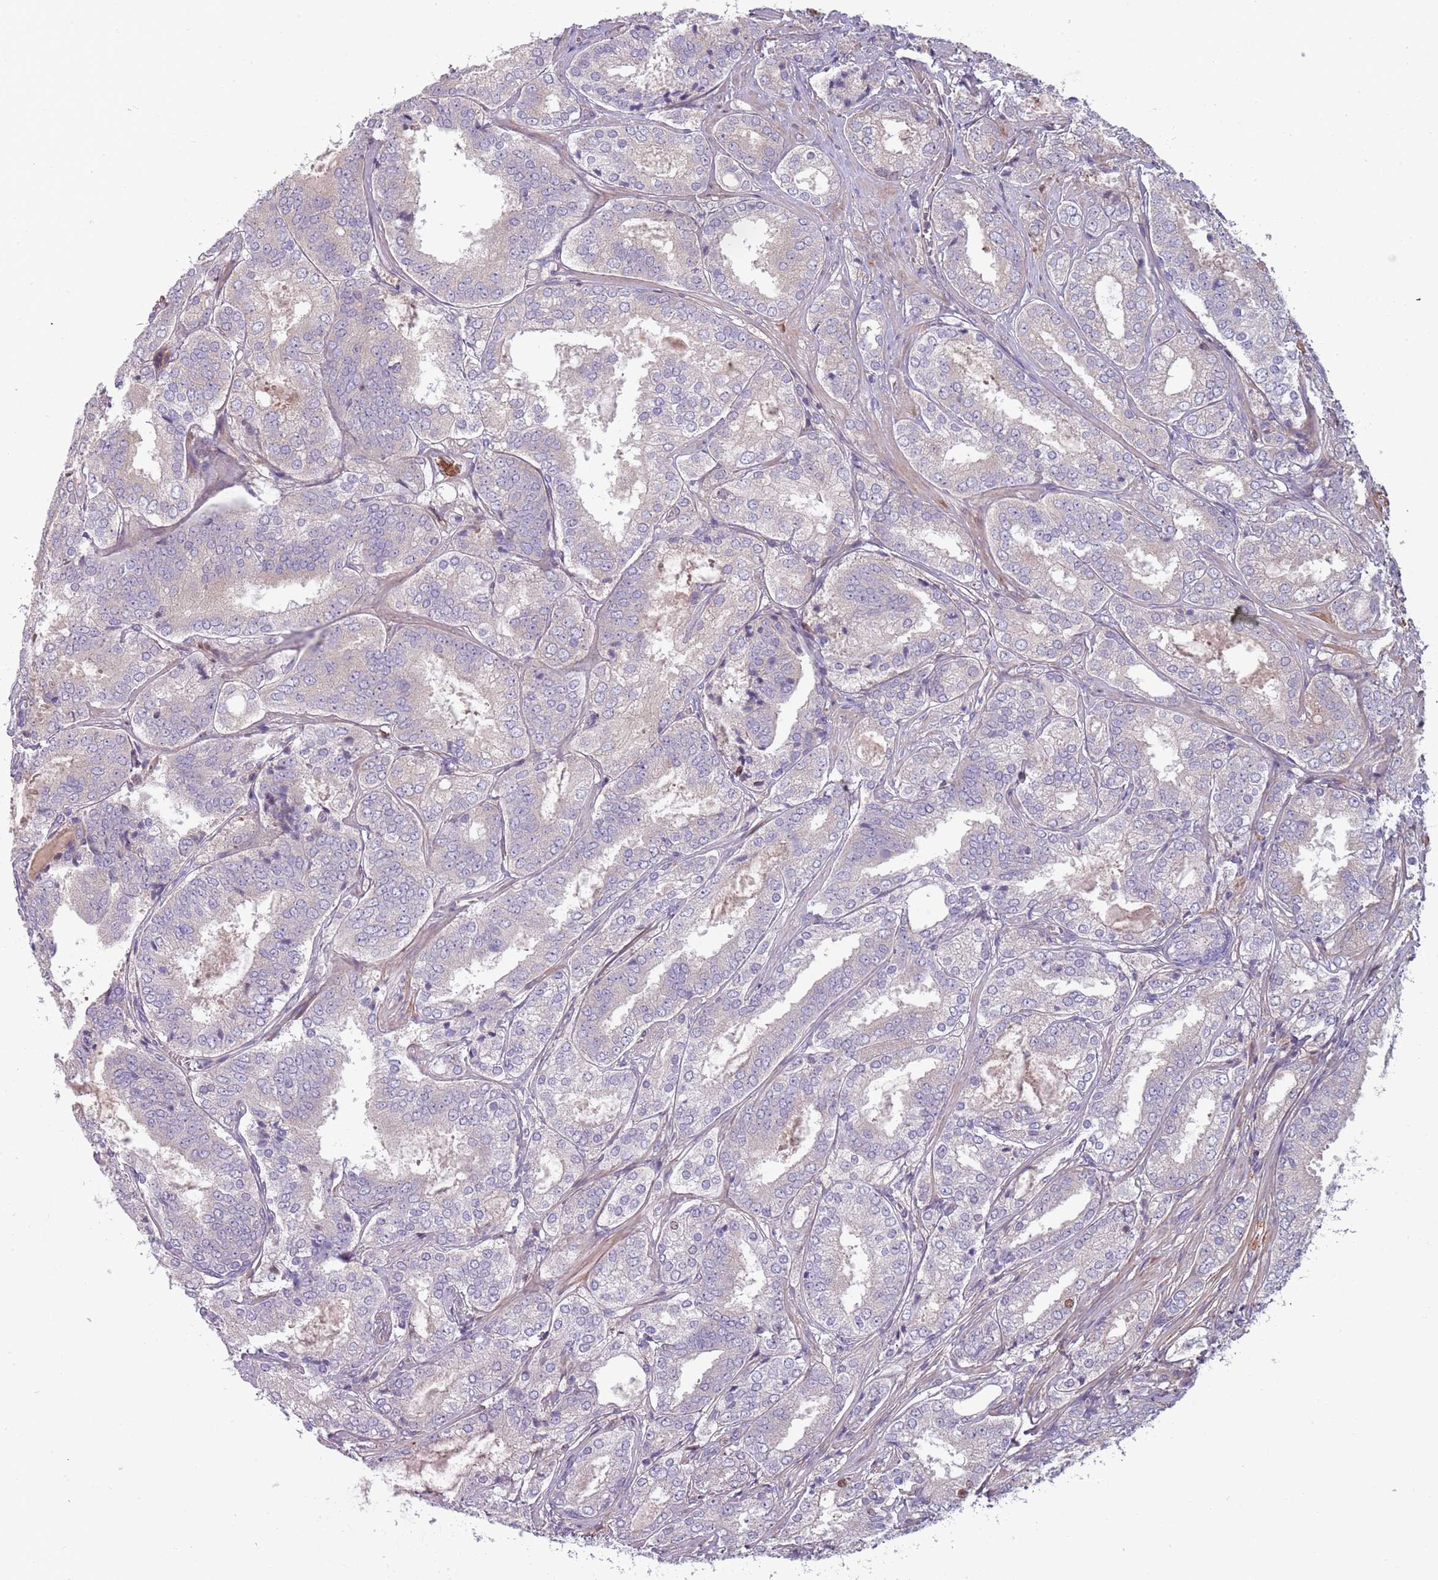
{"staining": {"intensity": "negative", "quantity": "none", "location": "none"}, "tissue": "prostate cancer", "cell_type": "Tumor cells", "image_type": "cancer", "snomed": [{"axis": "morphology", "description": "Adenocarcinoma, High grade"}, {"axis": "topography", "description": "Prostate"}], "caption": "Human adenocarcinoma (high-grade) (prostate) stained for a protein using immunohistochemistry shows no expression in tumor cells.", "gene": "NADK", "patient": {"sex": "male", "age": 63}}